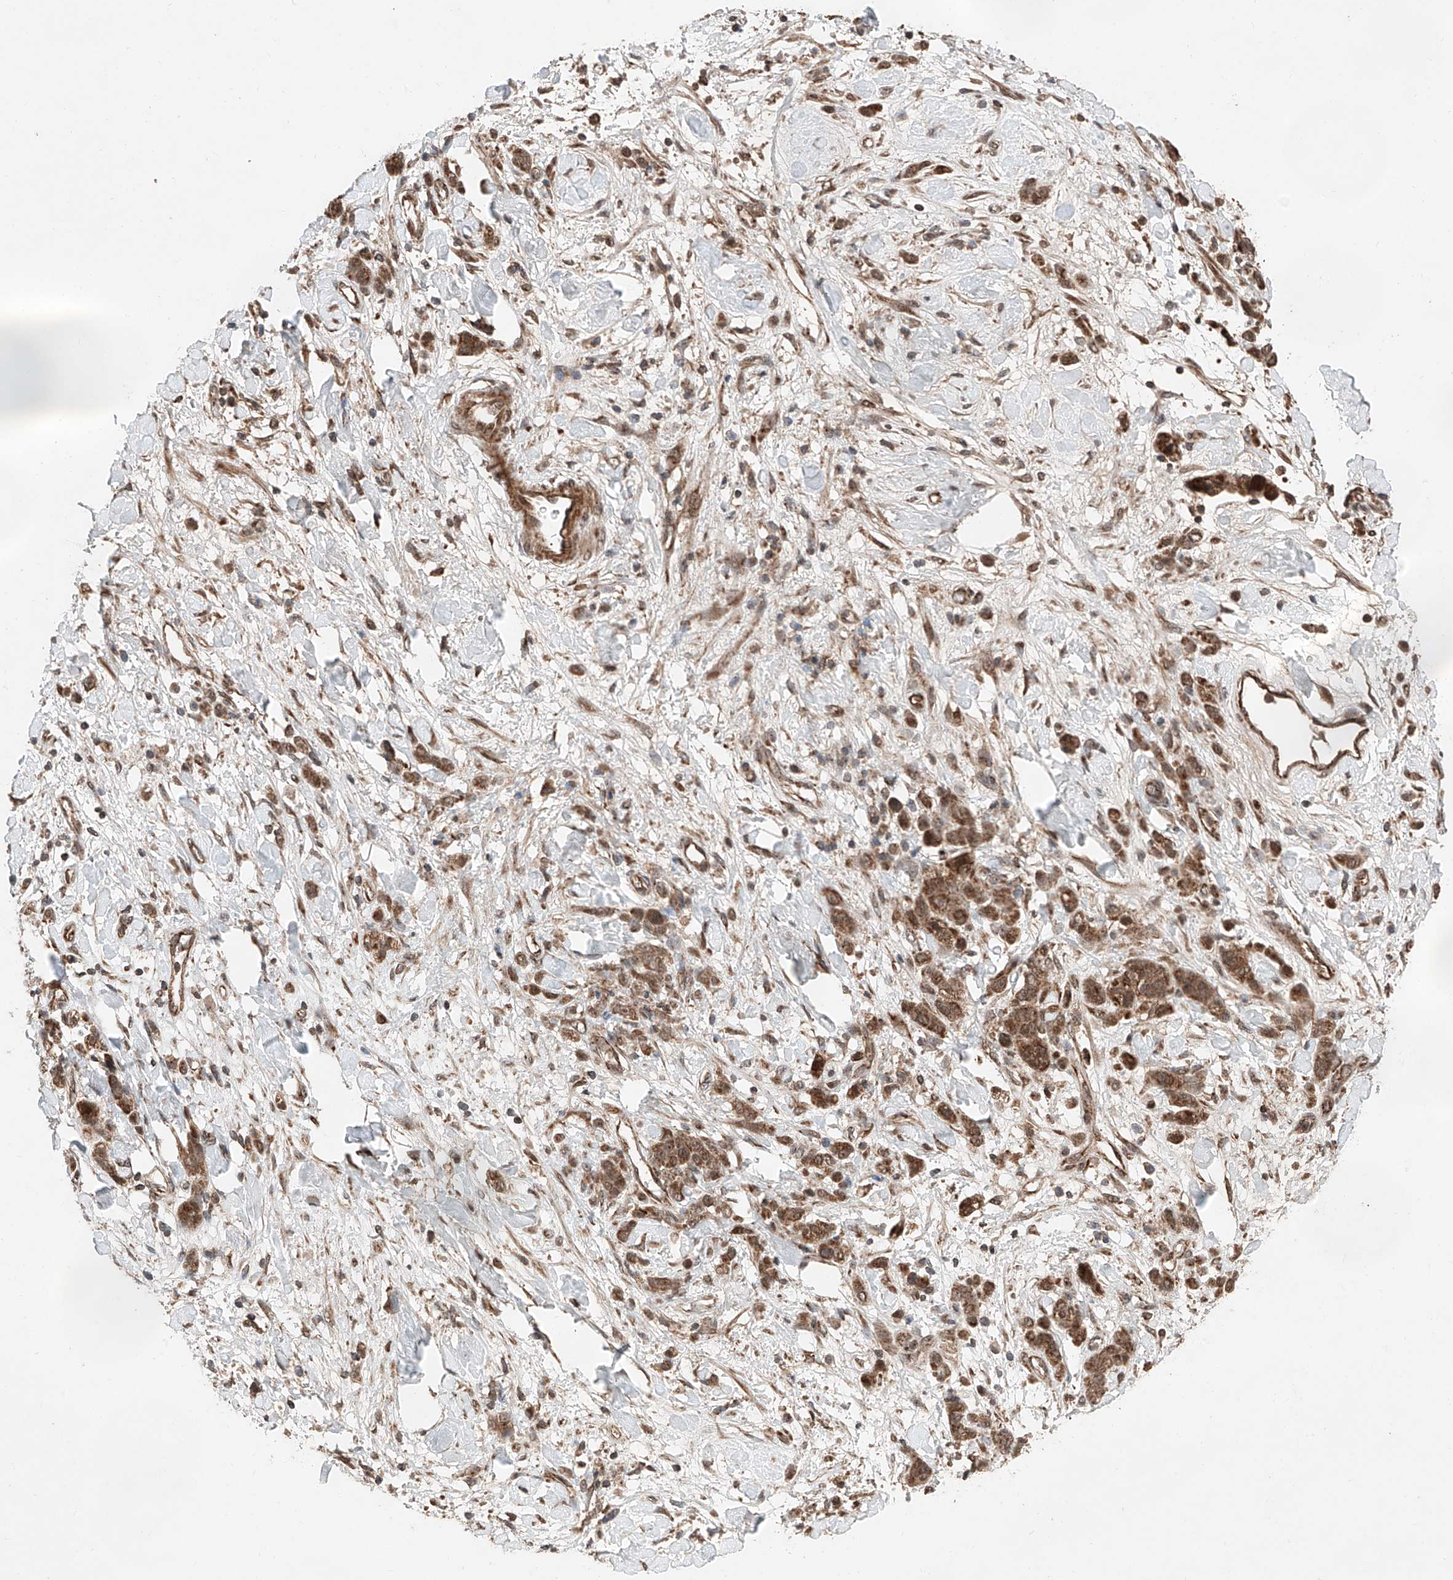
{"staining": {"intensity": "moderate", "quantity": ">75%", "location": "cytoplasmic/membranous"}, "tissue": "stomach cancer", "cell_type": "Tumor cells", "image_type": "cancer", "snomed": [{"axis": "morphology", "description": "Normal tissue, NOS"}, {"axis": "morphology", "description": "Adenocarcinoma, NOS"}, {"axis": "topography", "description": "Stomach"}], "caption": "Immunohistochemical staining of adenocarcinoma (stomach) exhibits medium levels of moderate cytoplasmic/membranous protein positivity in about >75% of tumor cells. (brown staining indicates protein expression, while blue staining denotes nuclei).", "gene": "ZSCAN29", "patient": {"sex": "male", "age": 82}}